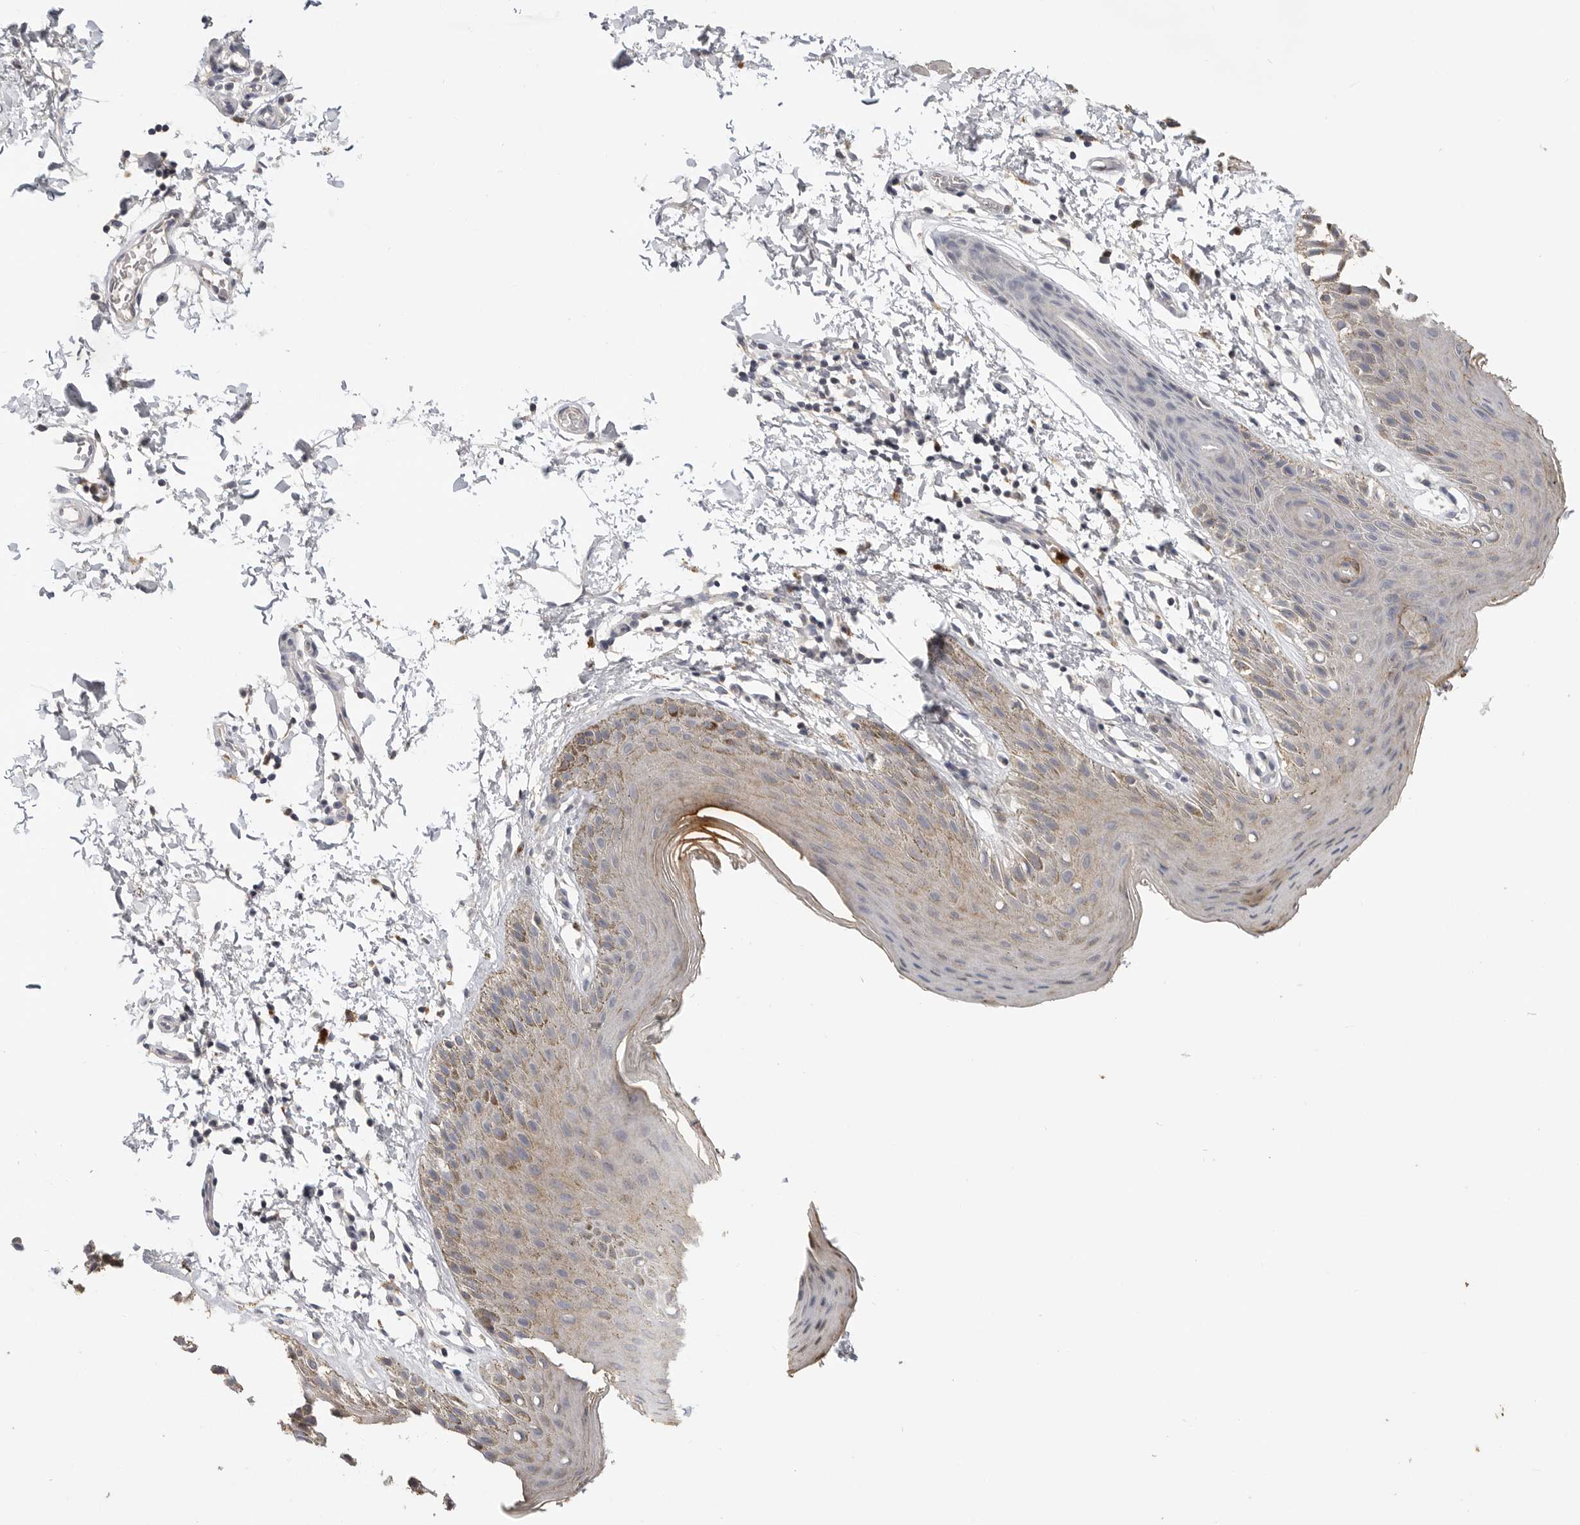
{"staining": {"intensity": "moderate", "quantity": "<25%", "location": "cytoplasmic/membranous"}, "tissue": "skin", "cell_type": "Epidermal cells", "image_type": "normal", "snomed": [{"axis": "morphology", "description": "Normal tissue, NOS"}, {"axis": "topography", "description": "Anal"}, {"axis": "topography", "description": "Peripheral nerve tissue"}], "caption": "The photomicrograph demonstrates staining of unremarkable skin, revealing moderate cytoplasmic/membranous protein staining (brown color) within epidermal cells. The staining was performed using DAB to visualize the protein expression in brown, while the nuclei were stained in blue with hematoxylin (Magnification: 20x).", "gene": "LTBR", "patient": {"sex": "male", "age": 44}}